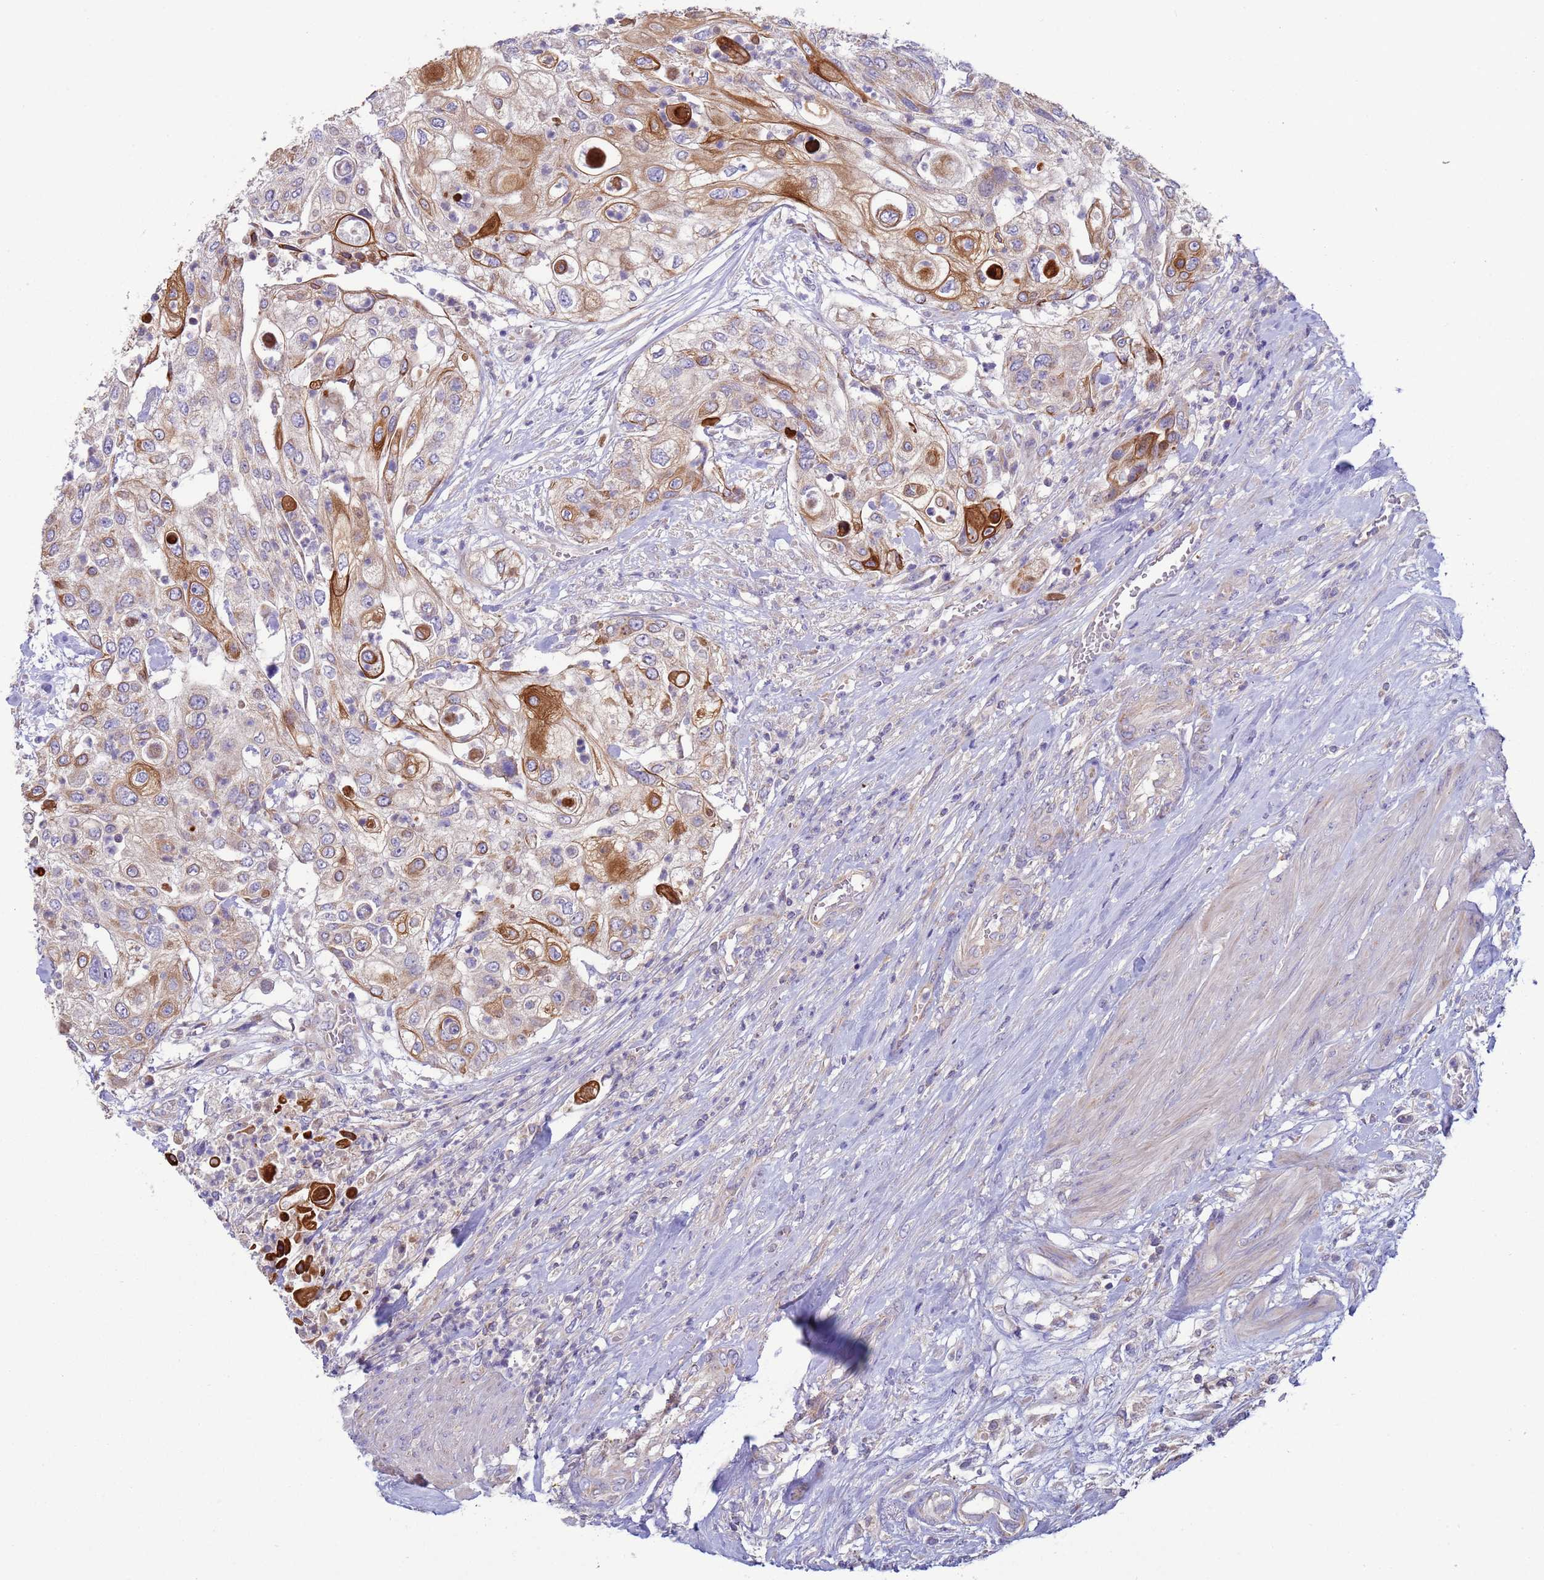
{"staining": {"intensity": "strong", "quantity": "<25%", "location": "cytoplasmic/membranous"}, "tissue": "urothelial cancer", "cell_type": "Tumor cells", "image_type": "cancer", "snomed": [{"axis": "morphology", "description": "Urothelial carcinoma, High grade"}, {"axis": "topography", "description": "Urinary bladder"}], "caption": "The immunohistochemical stain highlights strong cytoplasmic/membranous positivity in tumor cells of urothelial cancer tissue.", "gene": "UQCRQ", "patient": {"sex": "female", "age": 79}}